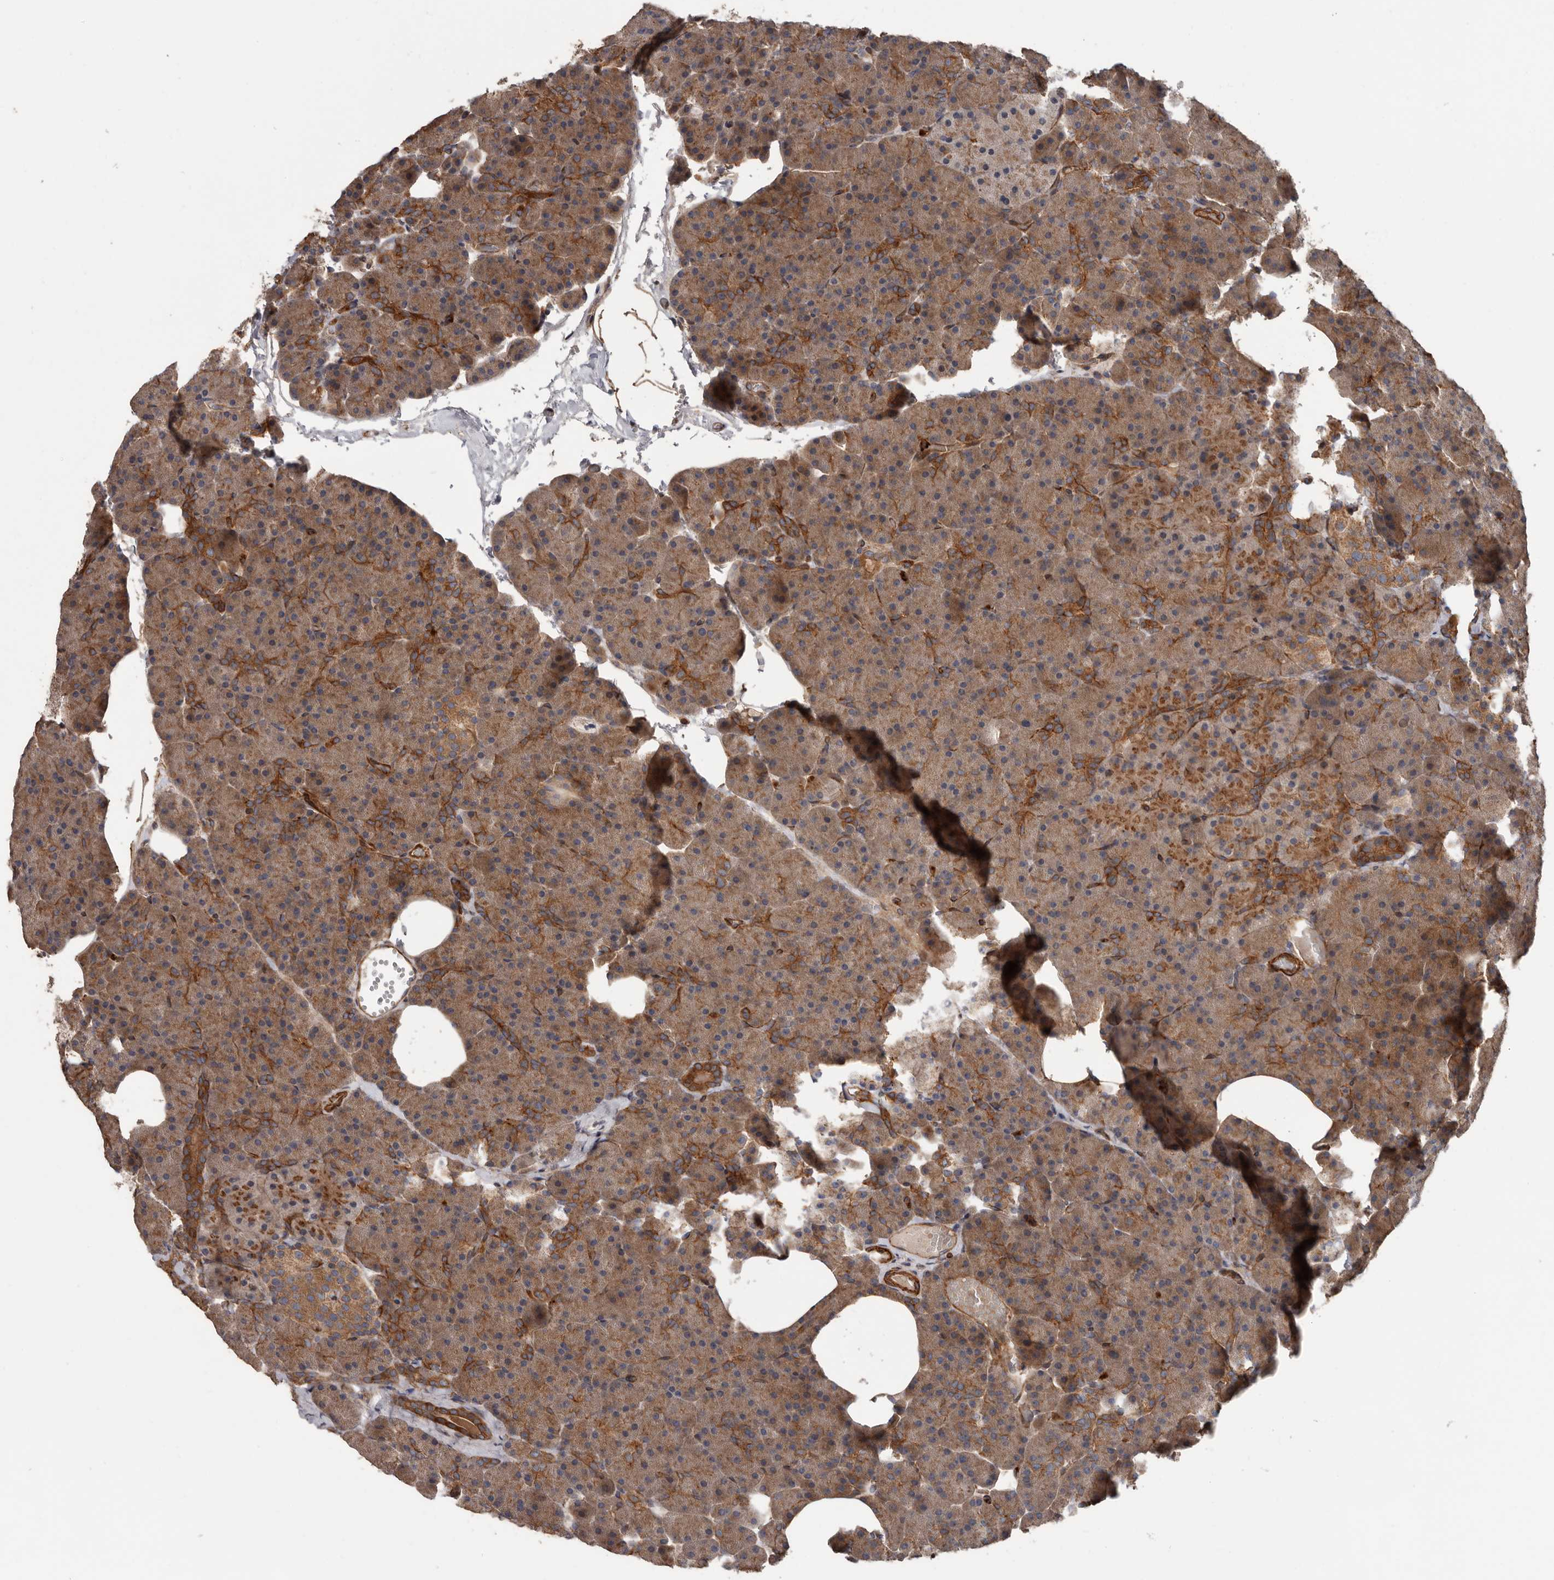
{"staining": {"intensity": "moderate", "quantity": ">75%", "location": "cytoplasmic/membranous"}, "tissue": "pancreas", "cell_type": "Exocrine glandular cells", "image_type": "normal", "snomed": [{"axis": "morphology", "description": "Normal tissue, NOS"}, {"axis": "morphology", "description": "Carcinoid, malignant, NOS"}, {"axis": "topography", "description": "Pancreas"}], "caption": "An IHC image of normal tissue is shown. Protein staining in brown labels moderate cytoplasmic/membranous positivity in pancreas within exocrine glandular cells. The staining was performed using DAB (3,3'-diaminobenzidine), with brown indicating positive protein expression. Nuclei are stained blue with hematoxylin.", "gene": "ARHGEF5", "patient": {"sex": "female", "age": 35}}